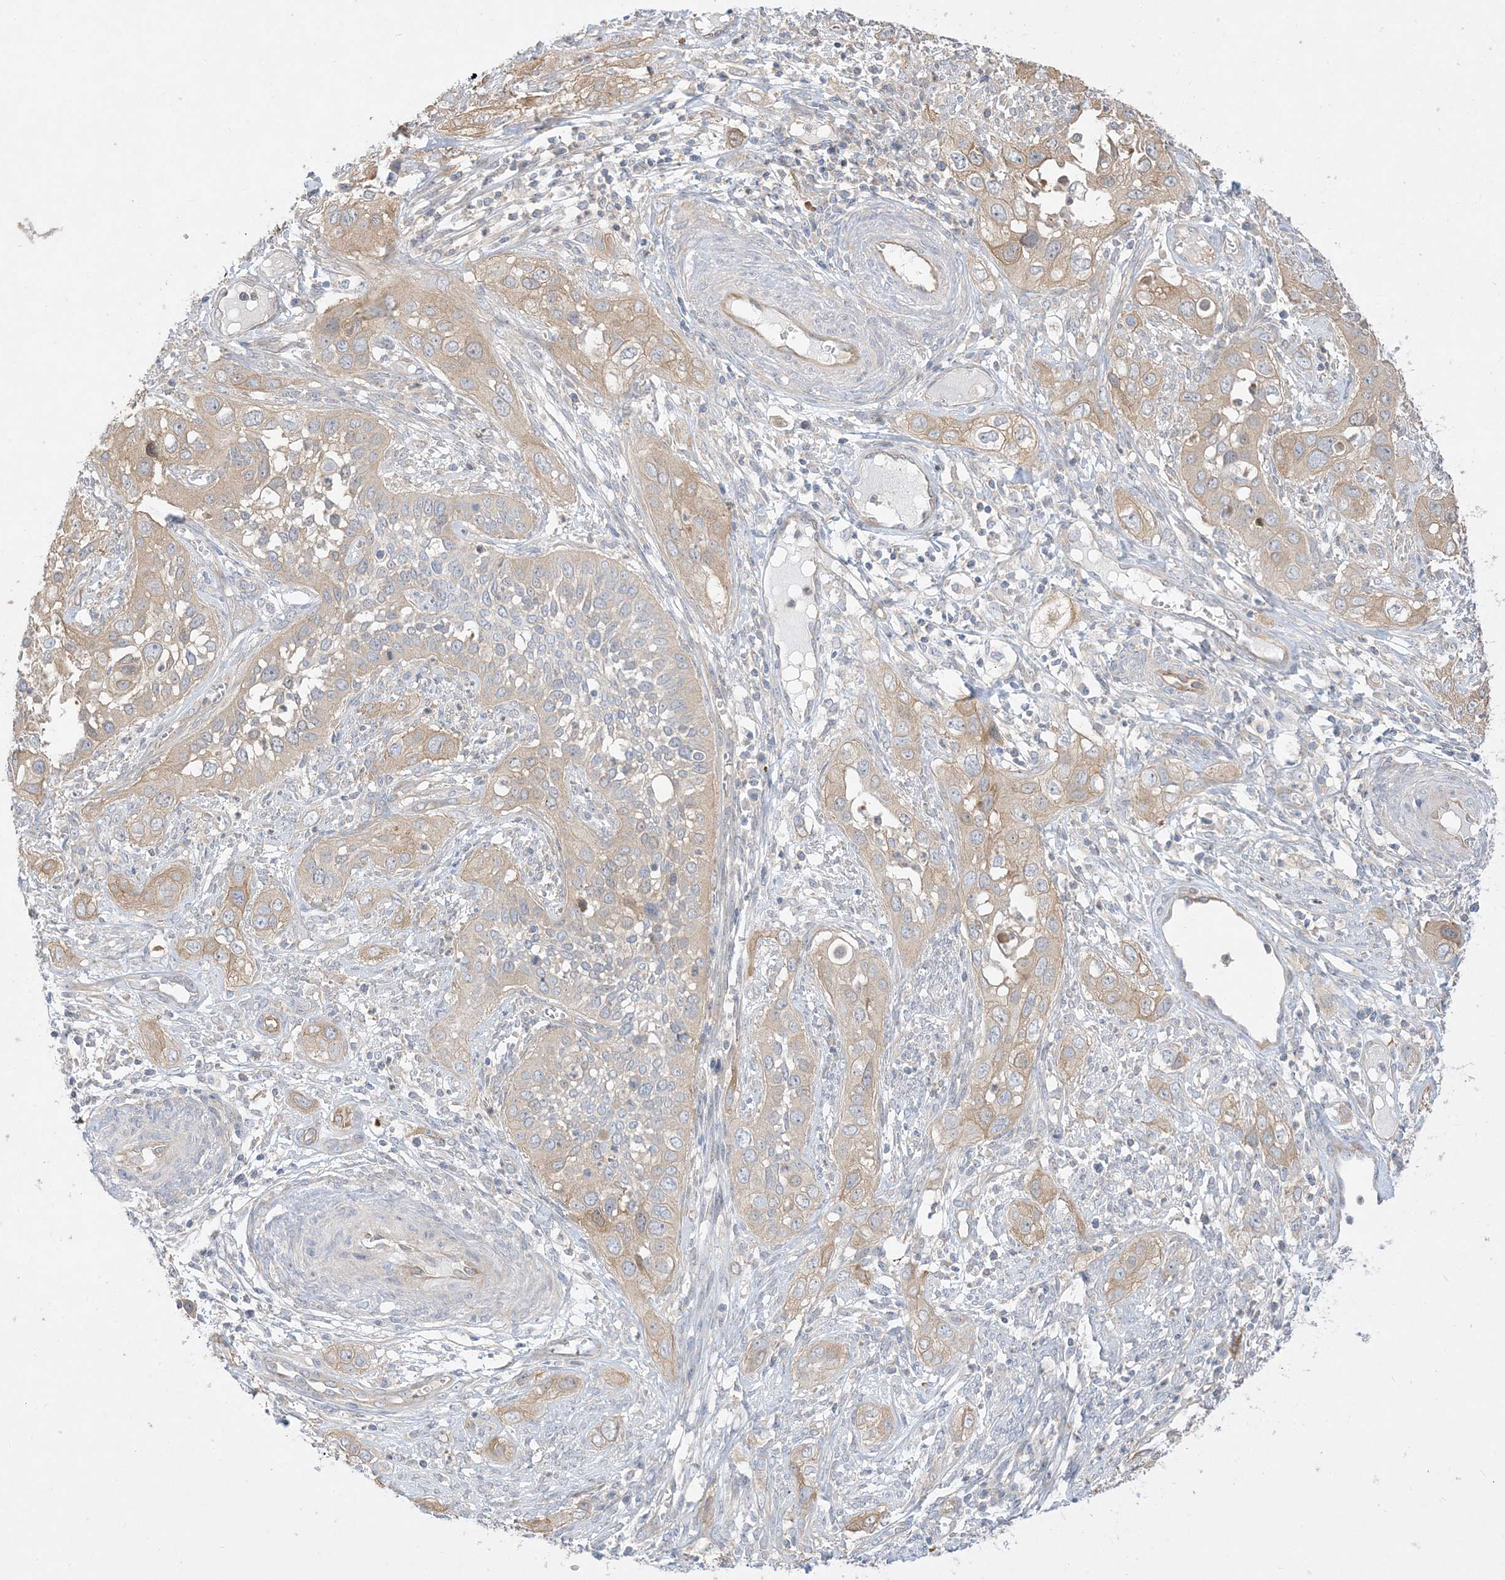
{"staining": {"intensity": "weak", "quantity": "25%-75%", "location": "cytoplasmic/membranous"}, "tissue": "cervical cancer", "cell_type": "Tumor cells", "image_type": "cancer", "snomed": [{"axis": "morphology", "description": "Squamous cell carcinoma, NOS"}, {"axis": "topography", "description": "Cervix"}], "caption": "High-power microscopy captured an immunohistochemistry image of cervical cancer, revealing weak cytoplasmic/membranous staining in about 25%-75% of tumor cells.", "gene": "ARHGEF9", "patient": {"sex": "female", "age": 34}}